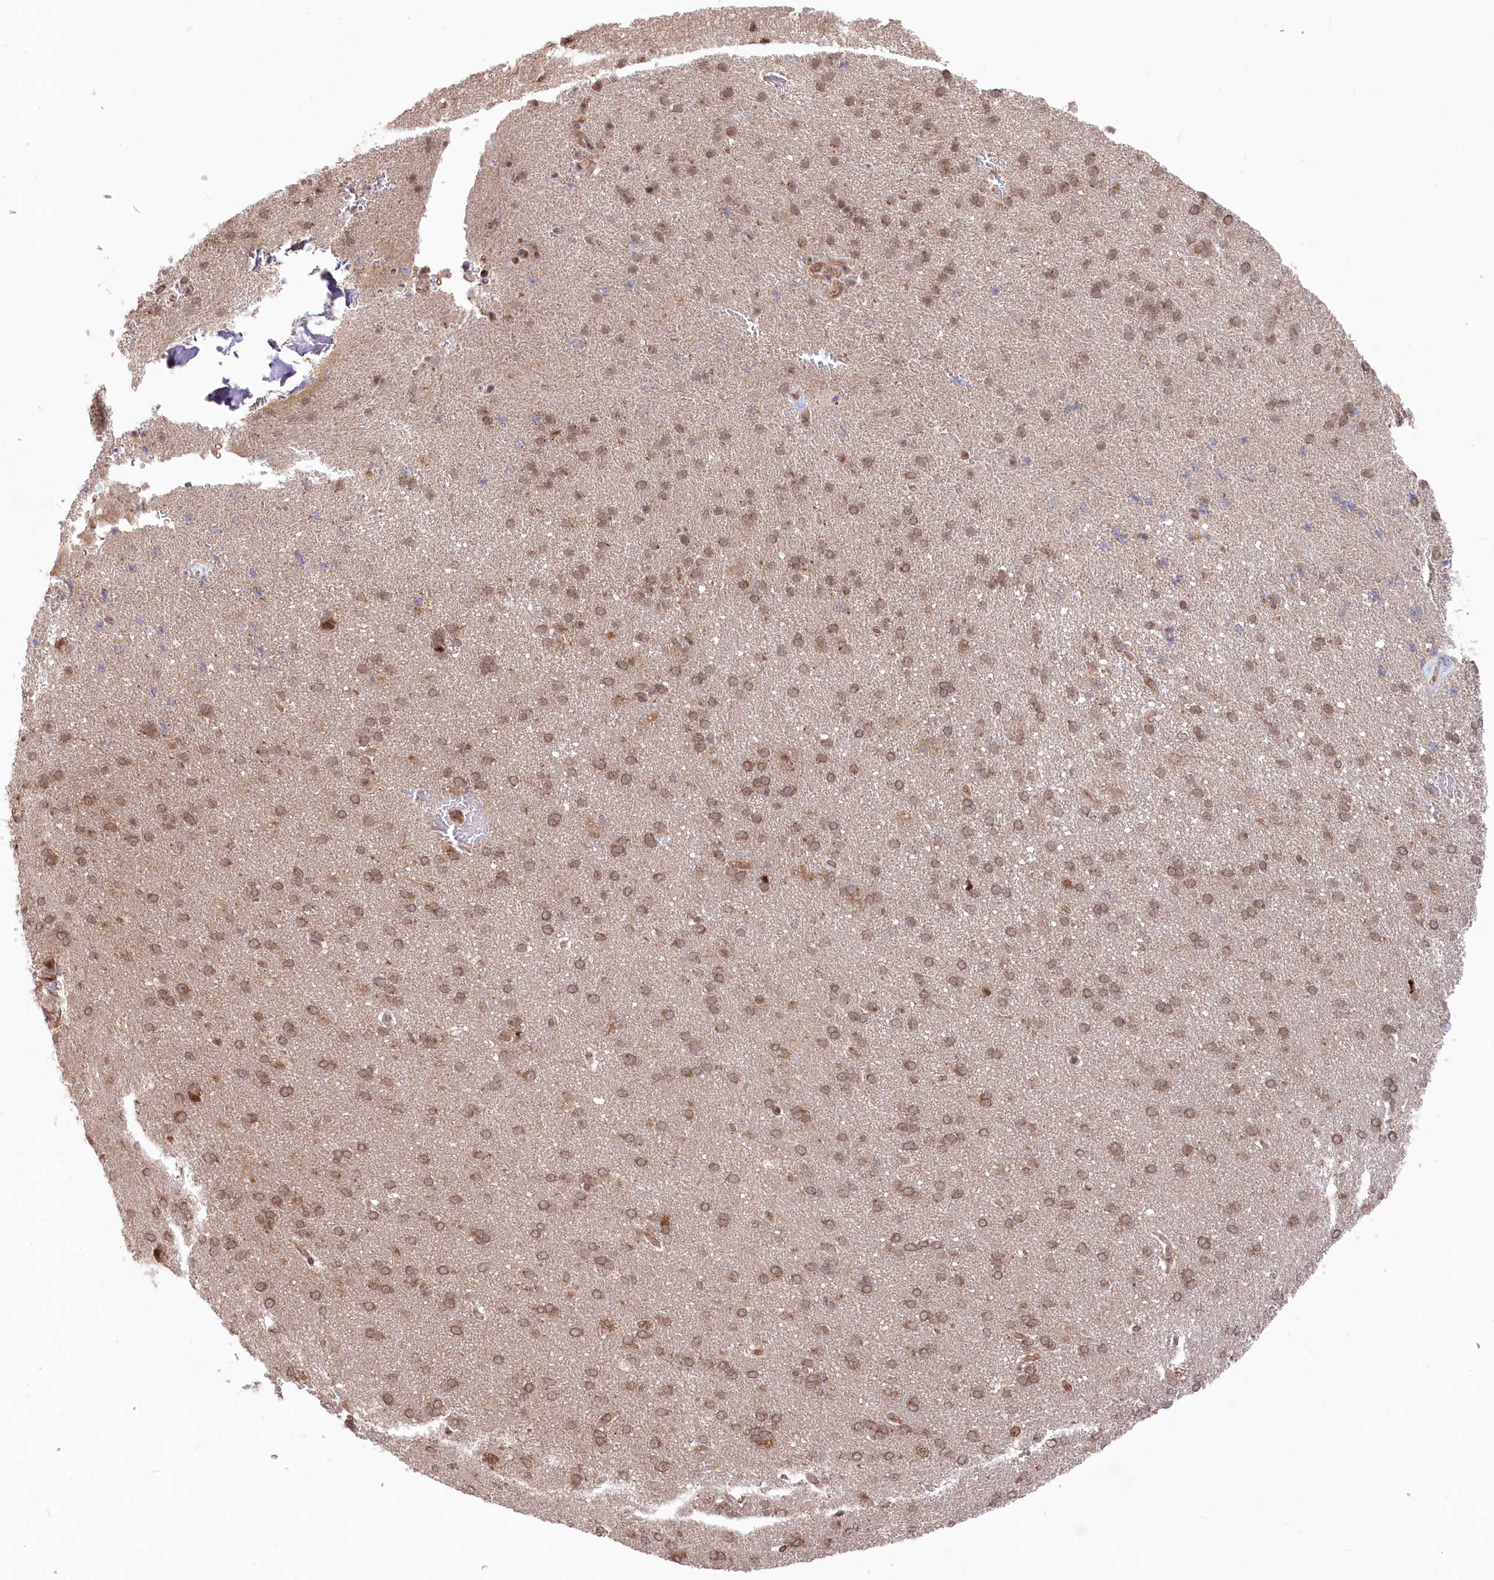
{"staining": {"intensity": "moderate", "quantity": ">75%", "location": "cytoplasmic/membranous,nuclear"}, "tissue": "cerebral cortex", "cell_type": "Endothelial cells", "image_type": "normal", "snomed": [{"axis": "morphology", "description": "Normal tissue, NOS"}, {"axis": "topography", "description": "Cerebral cortex"}], "caption": "Immunohistochemical staining of unremarkable human cerebral cortex exhibits >75% levels of moderate cytoplasmic/membranous,nuclear protein staining in approximately >75% of endothelial cells.", "gene": "PSMA1", "patient": {"sex": "male", "age": 62}}